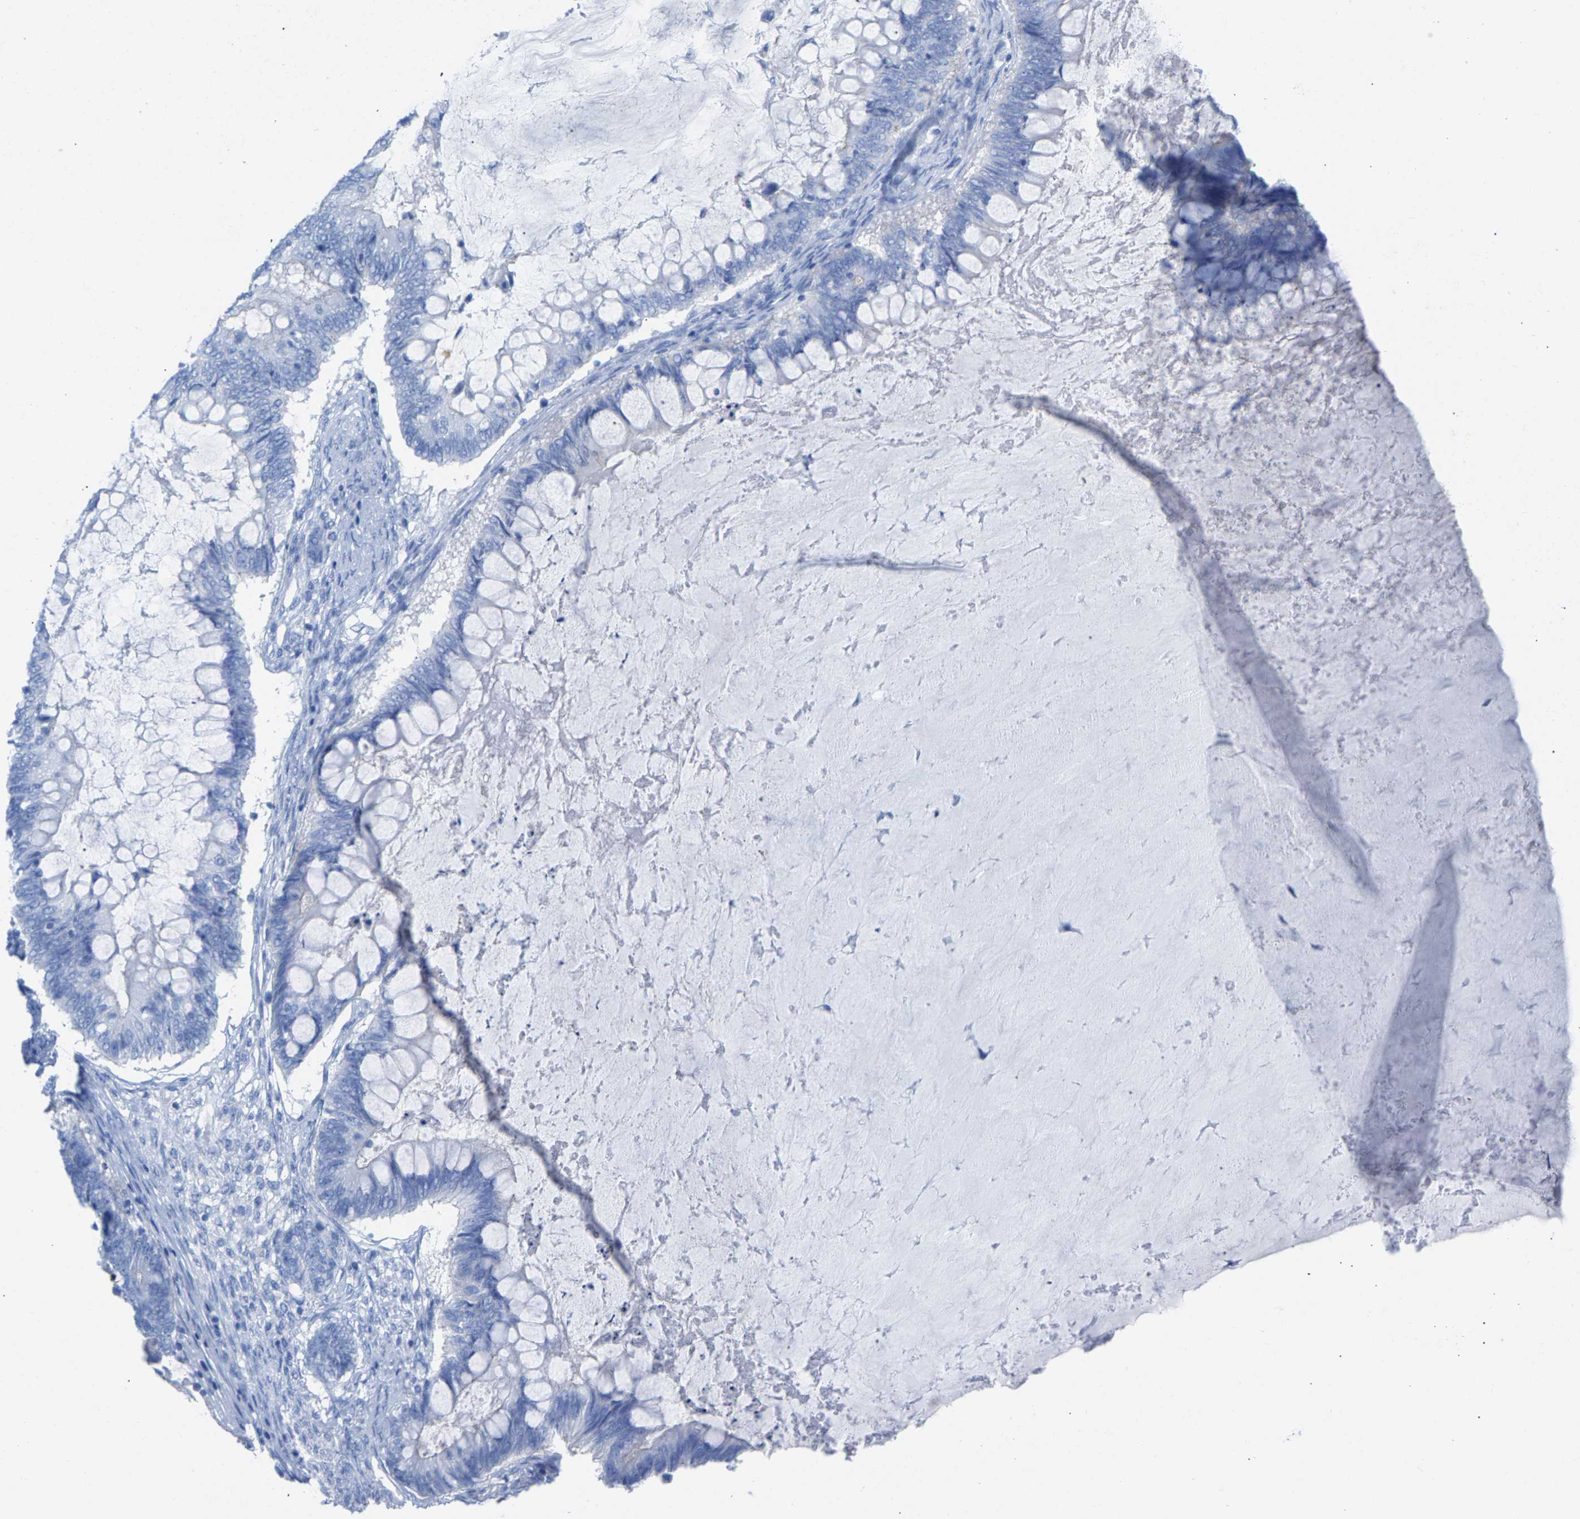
{"staining": {"intensity": "negative", "quantity": "none", "location": "none"}, "tissue": "ovarian cancer", "cell_type": "Tumor cells", "image_type": "cancer", "snomed": [{"axis": "morphology", "description": "Cystadenocarcinoma, mucinous, NOS"}, {"axis": "topography", "description": "Ovary"}], "caption": "High power microscopy photomicrograph of an immunohistochemistry (IHC) photomicrograph of ovarian cancer, revealing no significant positivity in tumor cells.", "gene": "CPA1", "patient": {"sex": "female", "age": 61}}